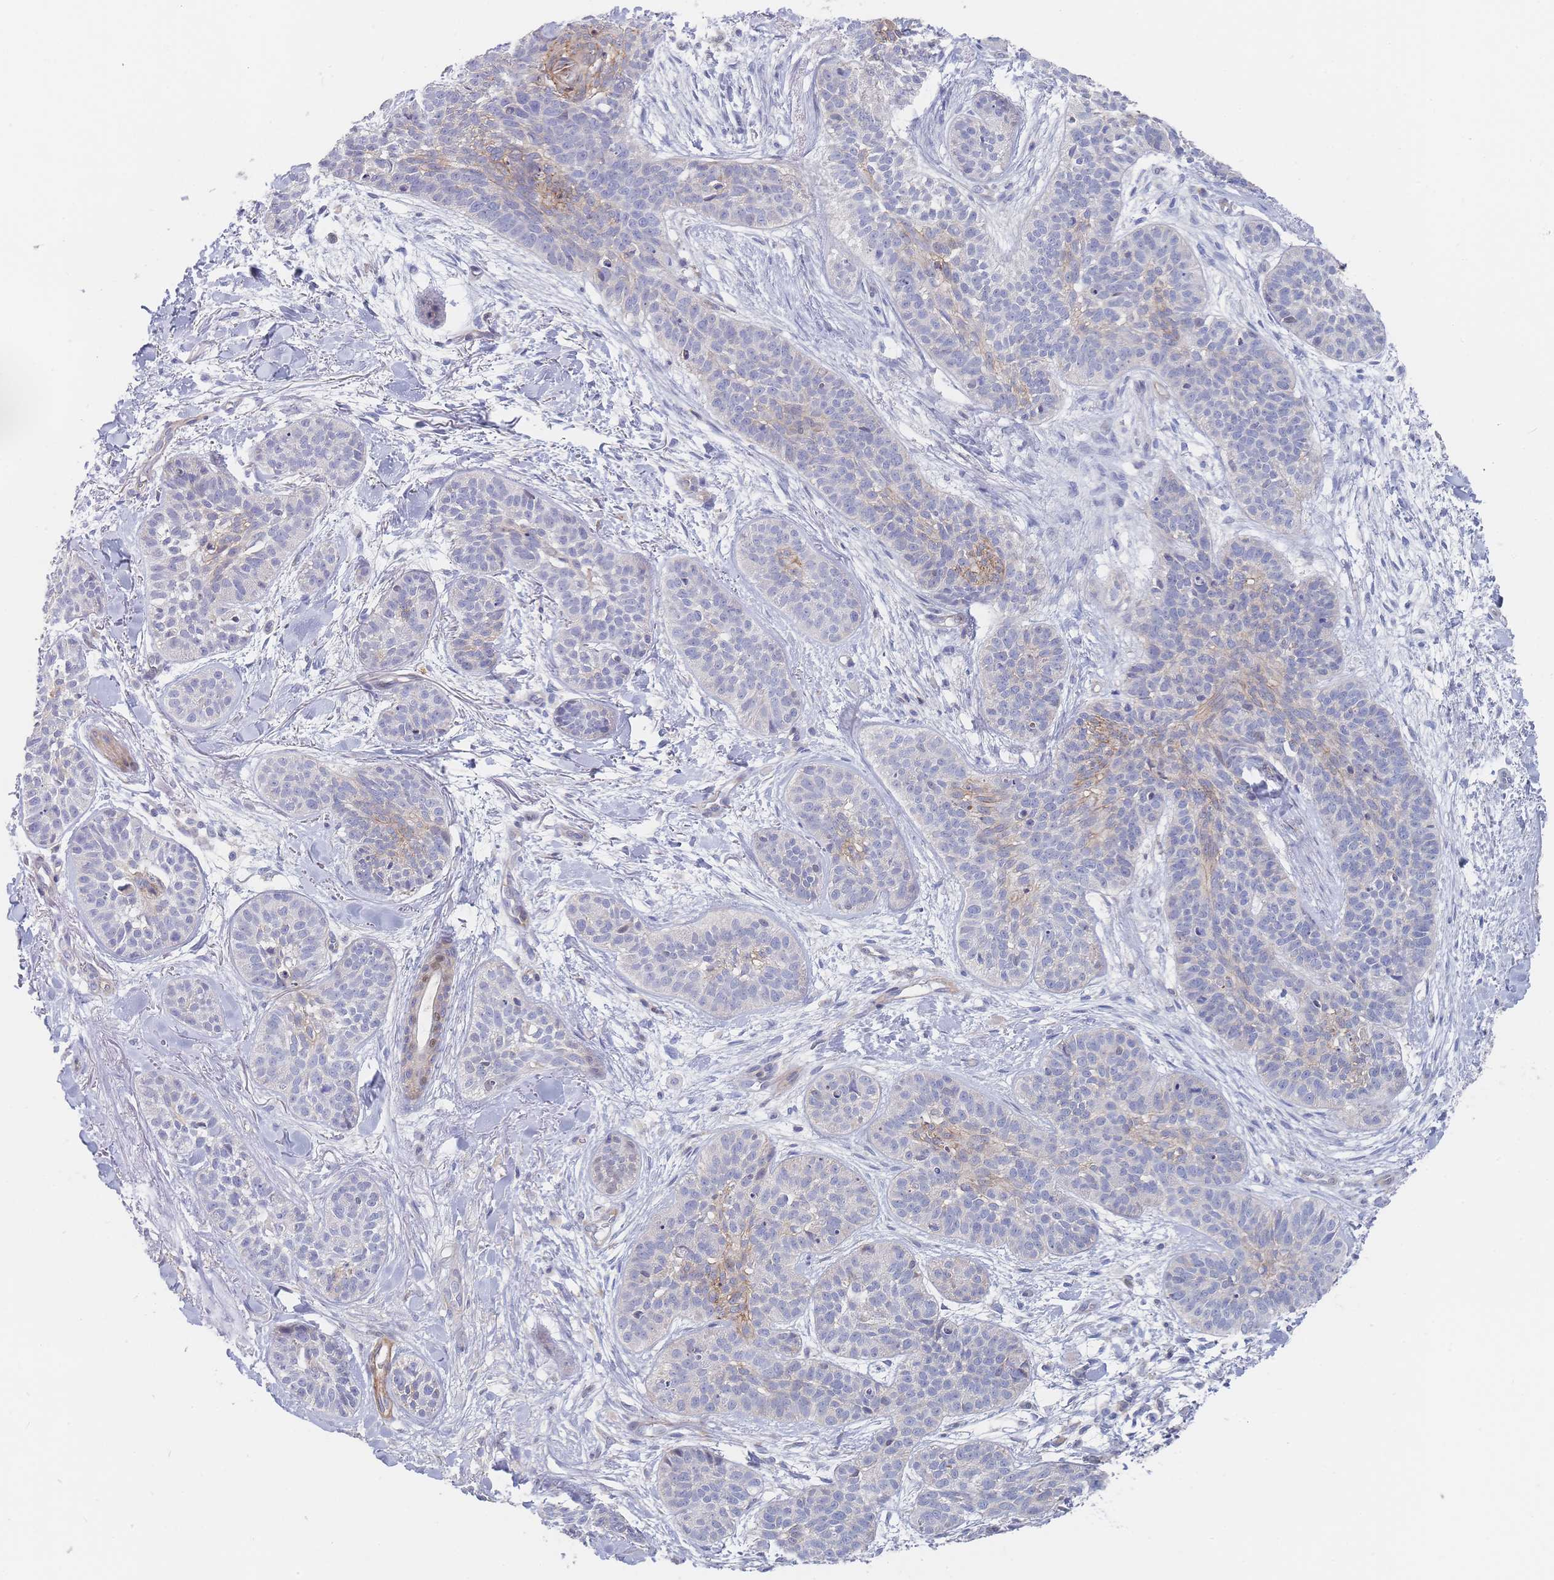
{"staining": {"intensity": "weak", "quantity": "<25%", "location": "cytoplasmic/membranous"}, "tissue": "skin cancer", "cell_type": "Tumor cells", "image_type": "cancer", "snomed": [{"axis": "morphology", "description": "Basal cell carcinoma"}, {"axis": "topography", "description": "Skin"}], "caption": "Human skin cancer stained for a protein using immunohistochemistry demonstrates no positivity in tumor cells.", "gene": "G6PC1", "patient": {"sex": "male", "age": 52}}